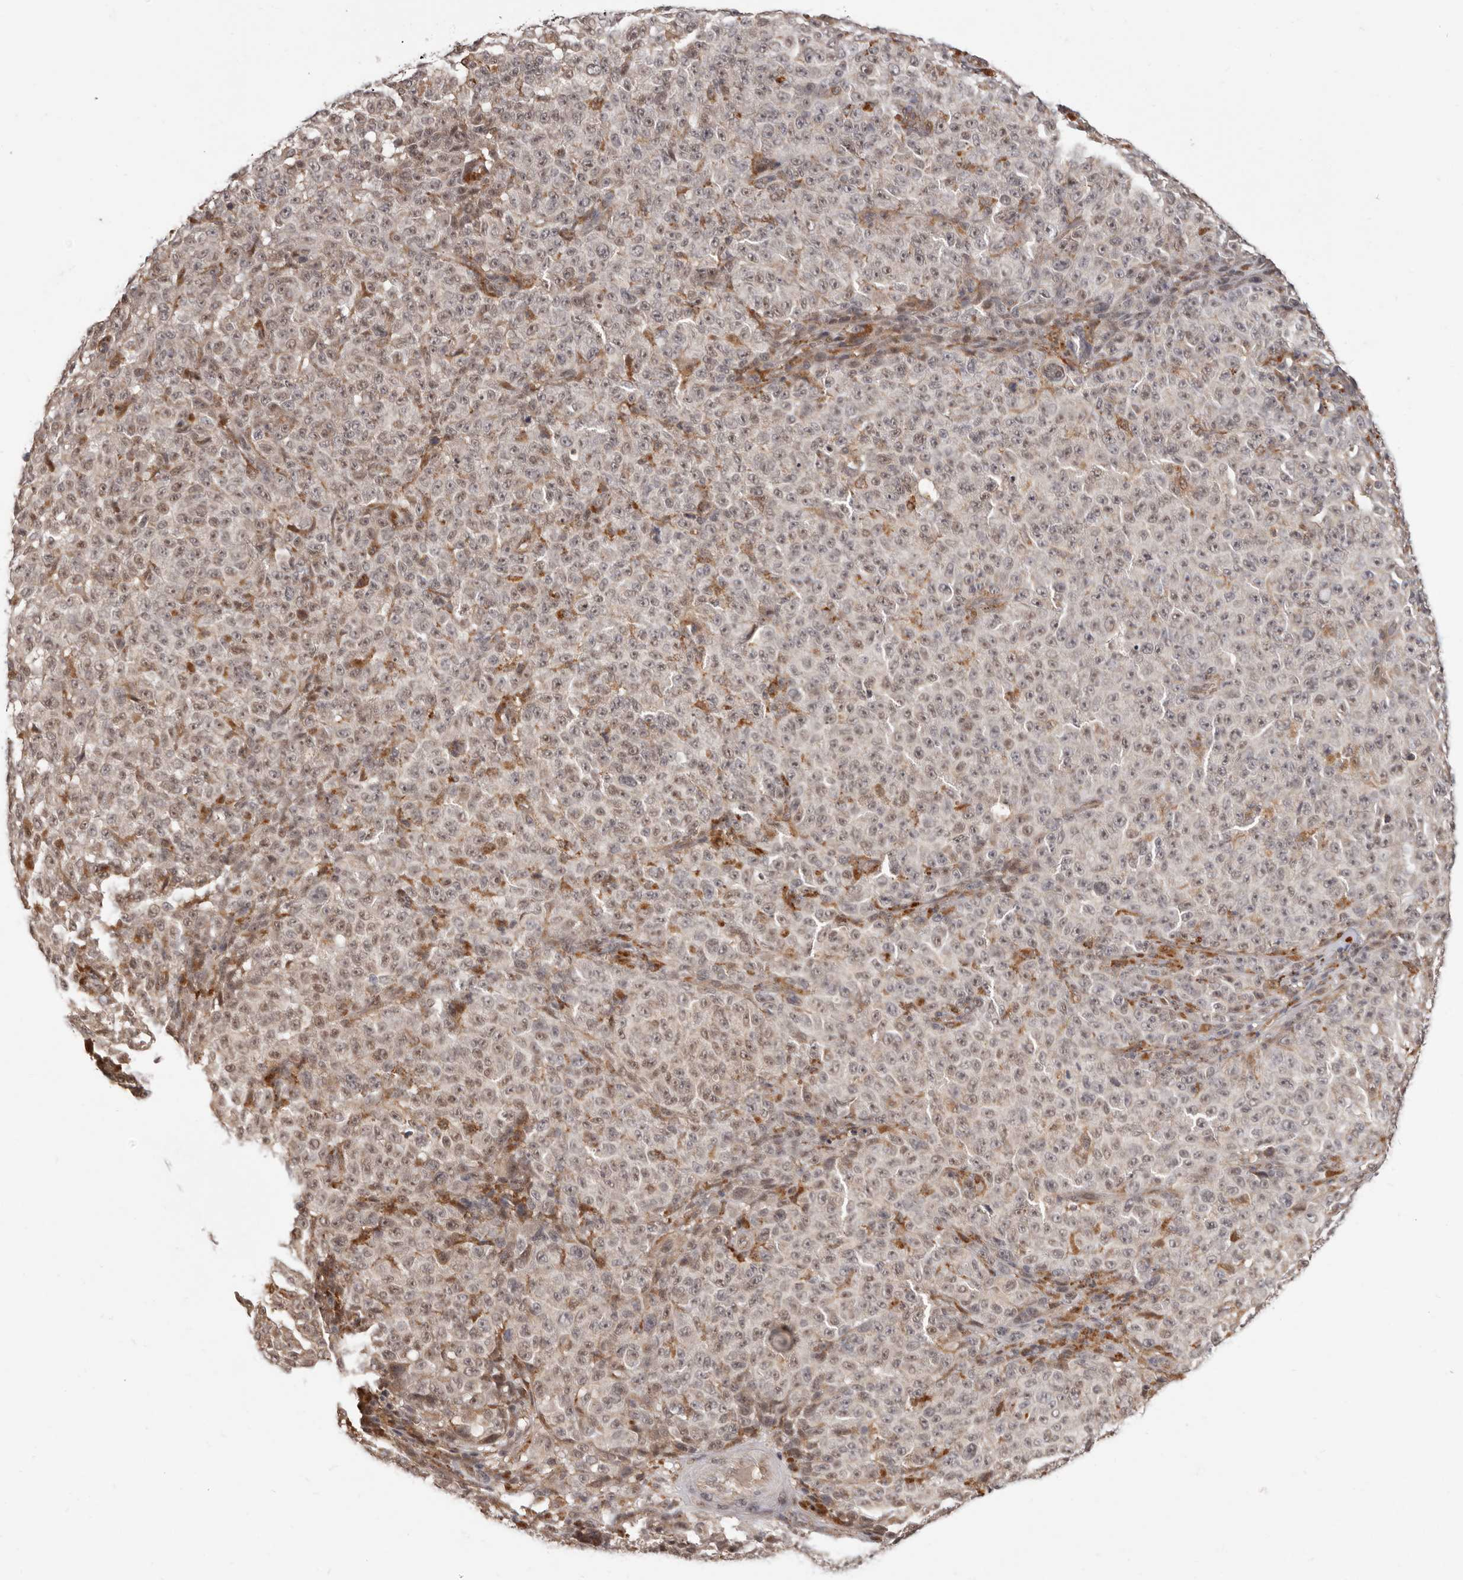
{"staining": {"intensity": "weak", "quantity": ">75%", "location": "nuclear"}, "tissue": "melanoma", "cell_type": "Tumor cells", "image_type": "cancer", "snomed": [{"axis": "morphology", "description": "Malignant melanoma, NOS"}, {"axis": "topography", "description": "Skin"}], "caption": "Human melanoma stained with a protein marker reveals weak staining in tumor cells.", "gene": "NCOA3", "patient": {"sex": "female", "age": 82}}